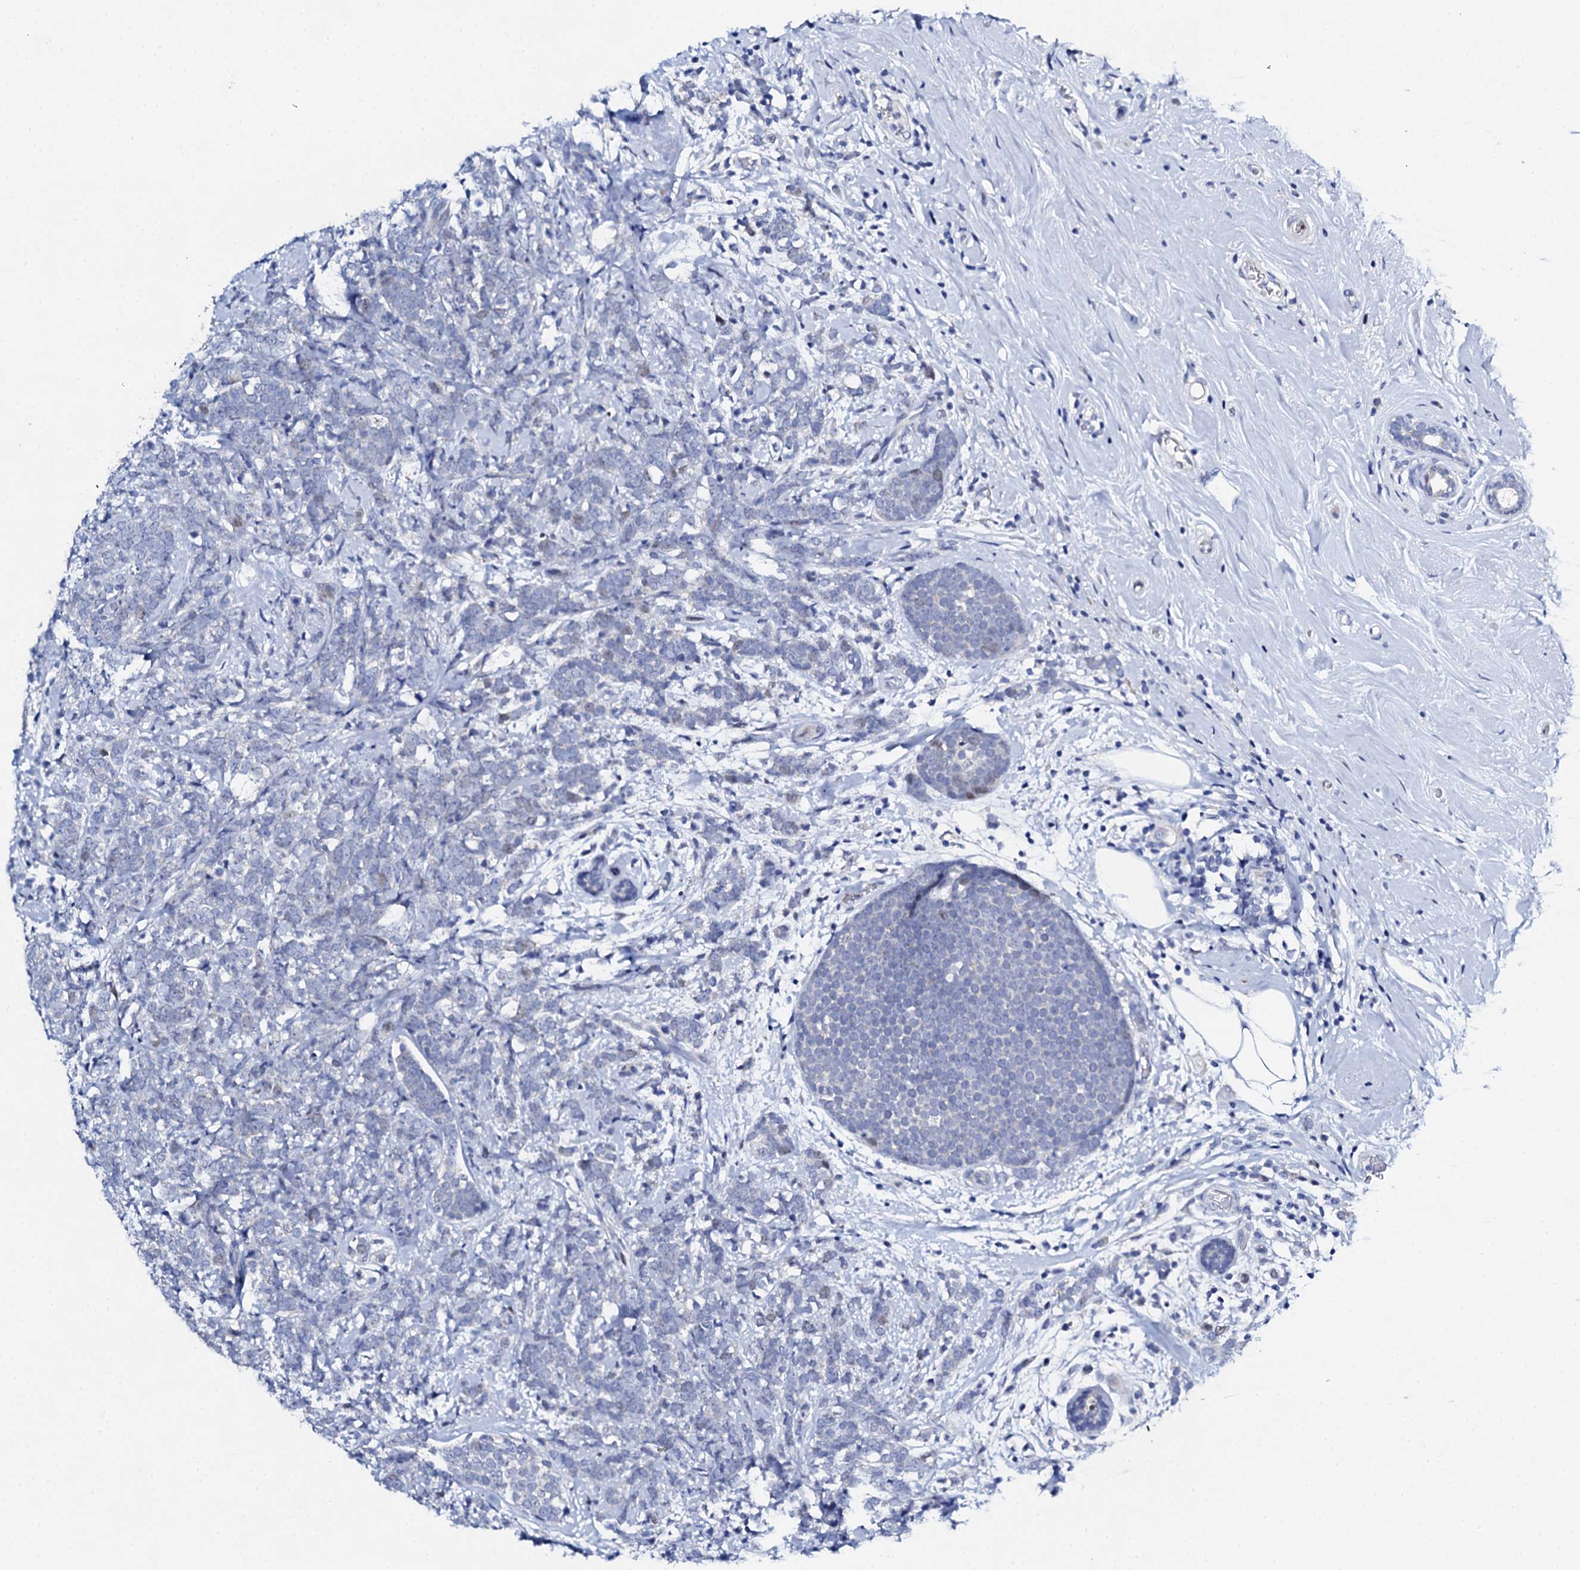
{"staining": {"intensity": "negative", "quantity": "none", "location": "none"}, "tissue": "breast cancer", "cell_type": "Tumor cells", "image_type": "cancer", "snomed": [{"axis": "morphology", "description": "Lobular carcinoma"}, {"axis": "topography", "description": "Breast"}], "caption": "A high-resolution image shows immunohistochemistry (IHC) staining of lobular carcinoma (breast), which exhibits no significant expression in tumor cells.", "gene": "NUDT13", "patient": {"sex": "female", "age": 58}}